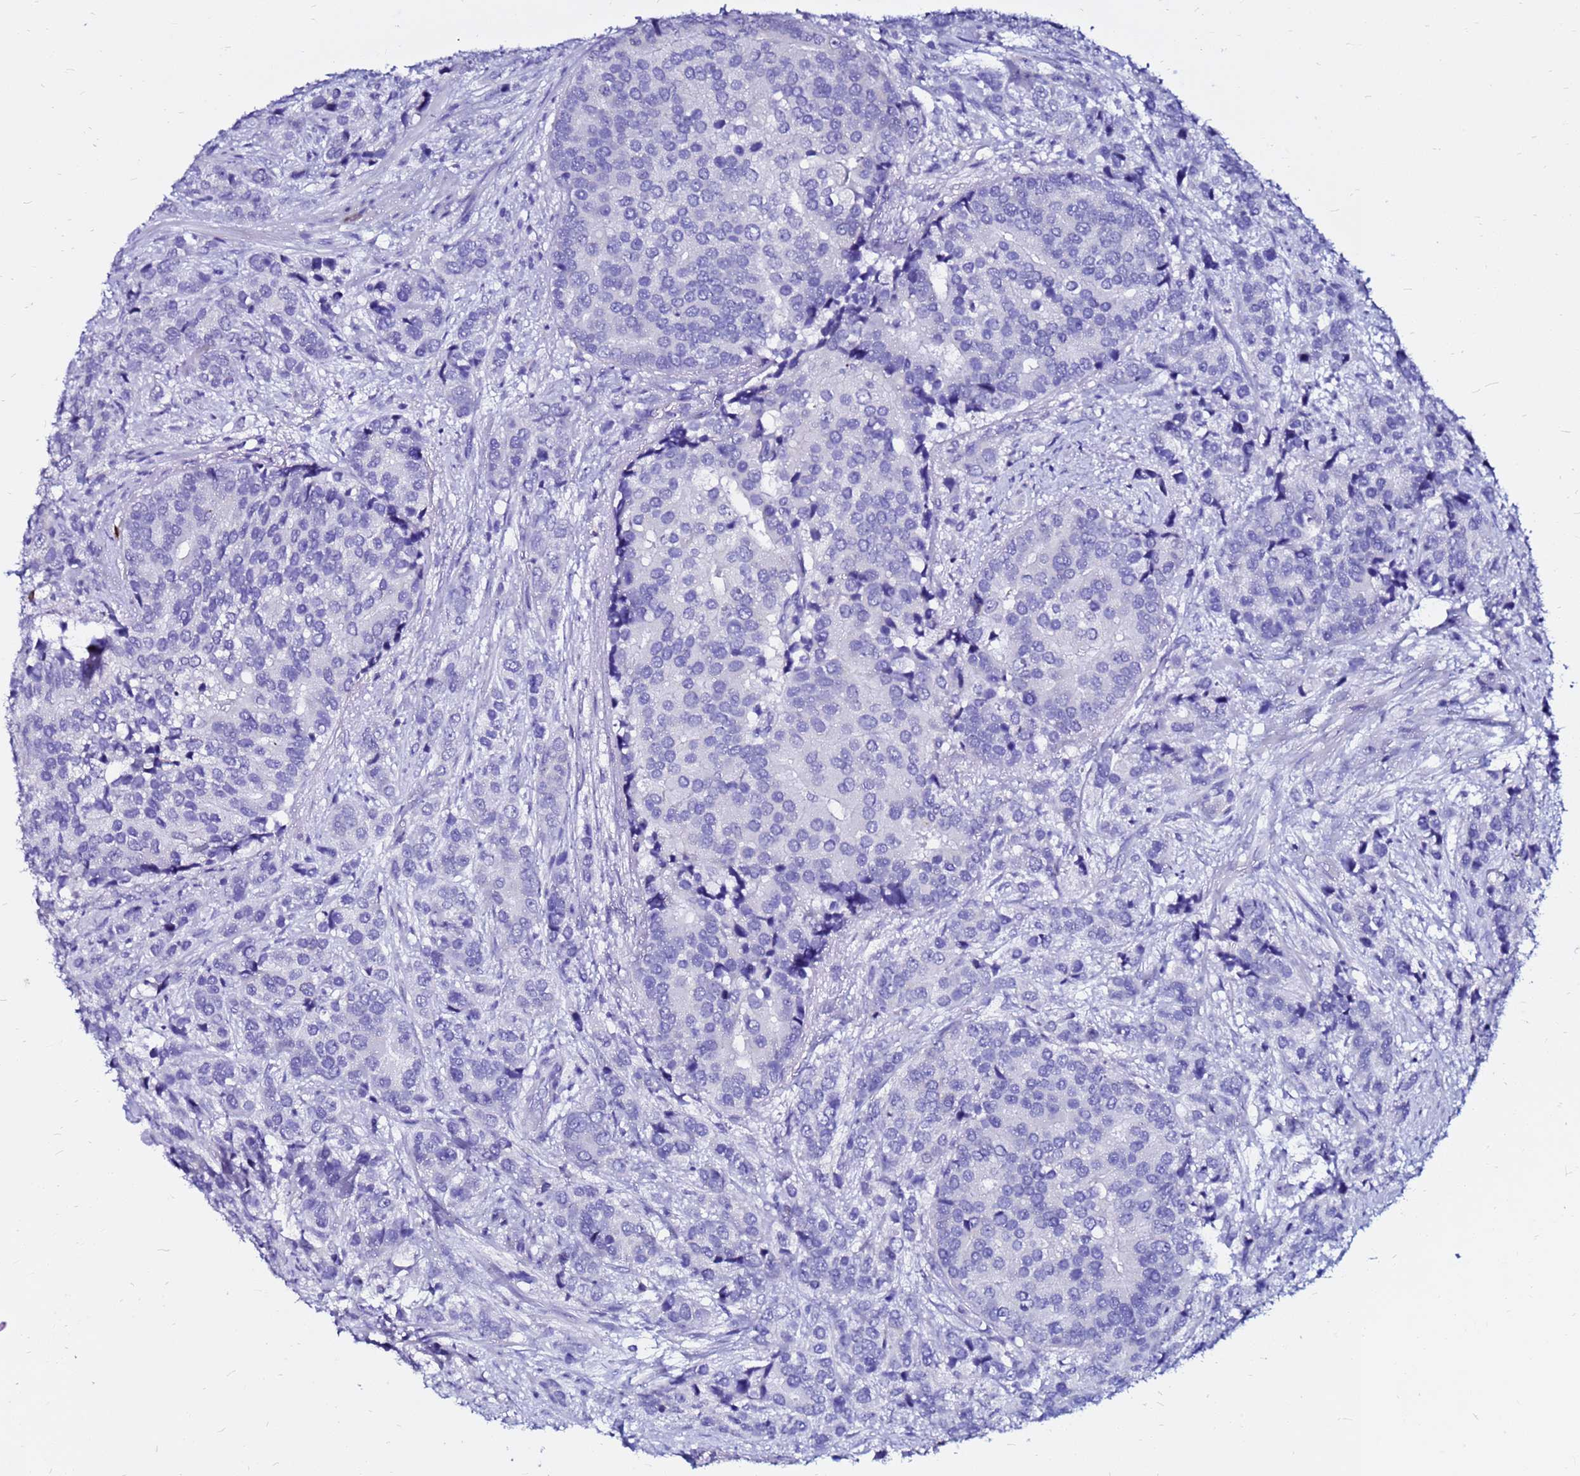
{"staining": {"intensity": "negative", "quantity": "none", "location": "none"}, "tissue": "prostate cancer", "cell_type": "Tumor cells", "image_type": "cancer", "snomed": [{"axis": "morphology", "description": "Adenocarcinoma, High grade"}, {"axis": "topography", "description": "Prostate"}], "caption": "Immunohistochemistry (IHC) histopathology image of neoplastic tissue: prostate cancer (high-grade adenocarcinoma) stained with DAB (3,3'-diaminobenzidine) exhibits no significant protein staining in tumor cells.", "gene": "PPP1R14C", "patient": {"sex": "male", "age": 62}}